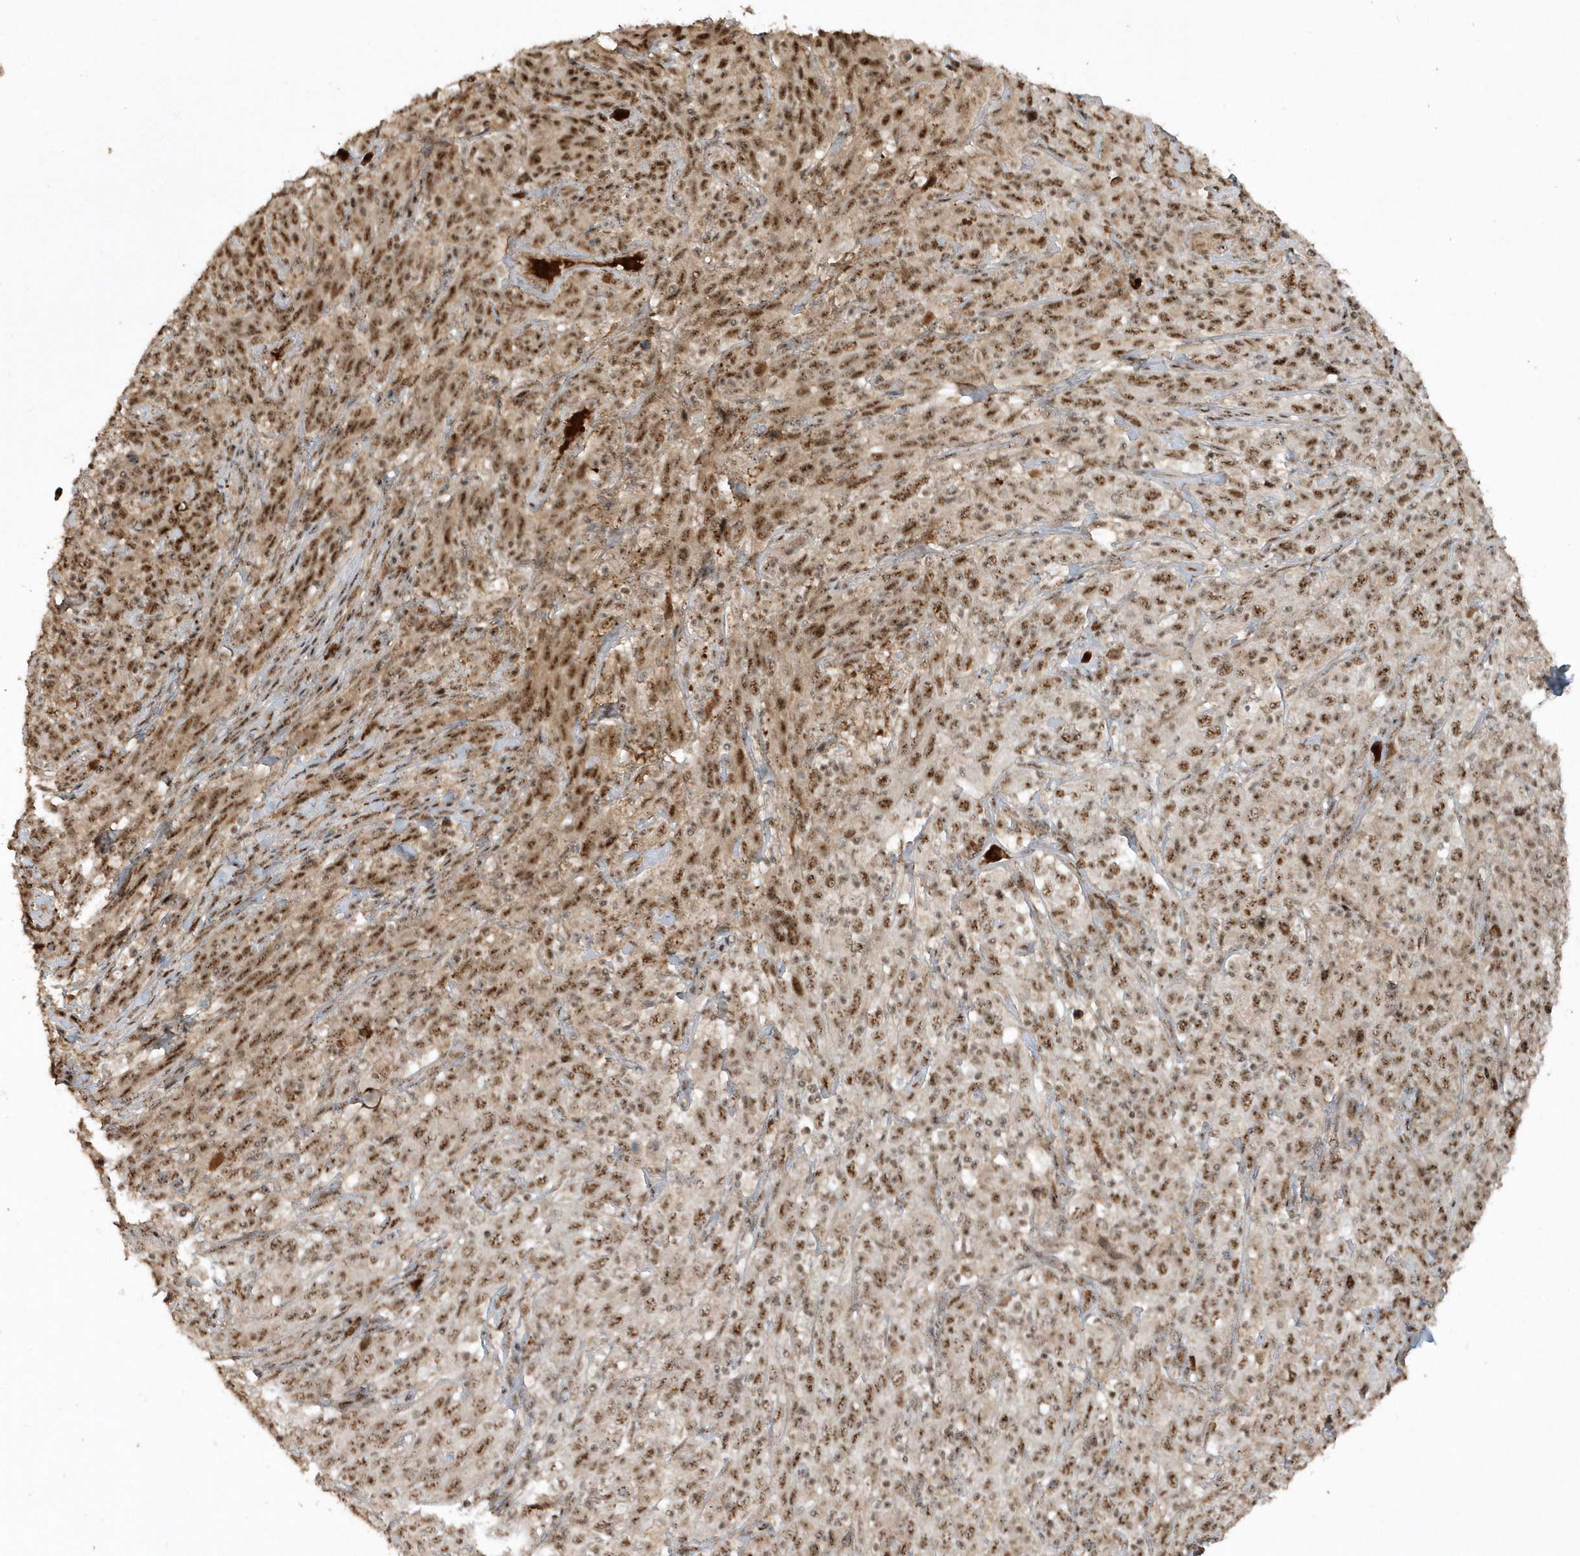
{"staining": {"intensity": "moderate", "quantity": ">75%", "location": "nuclear"}, "tissue": "cervical cancer", "cell_type": "Tumor cells", "image_type": "cancer", "snomed": [{"axis": "morphology", "description": "Squamous cell carcinoma, NOS"}, {"axis": "topography", "description": "Cervix"}], "caption": "Immunohistochemical staining of human cervical cancer (squamous cell carcinoma) displays medium levels of moderate nuclear protein positivity in approximately >75% of tumor cells.", "gene": "POLR3B", "patient": {"sex": "female", "age": 46}}